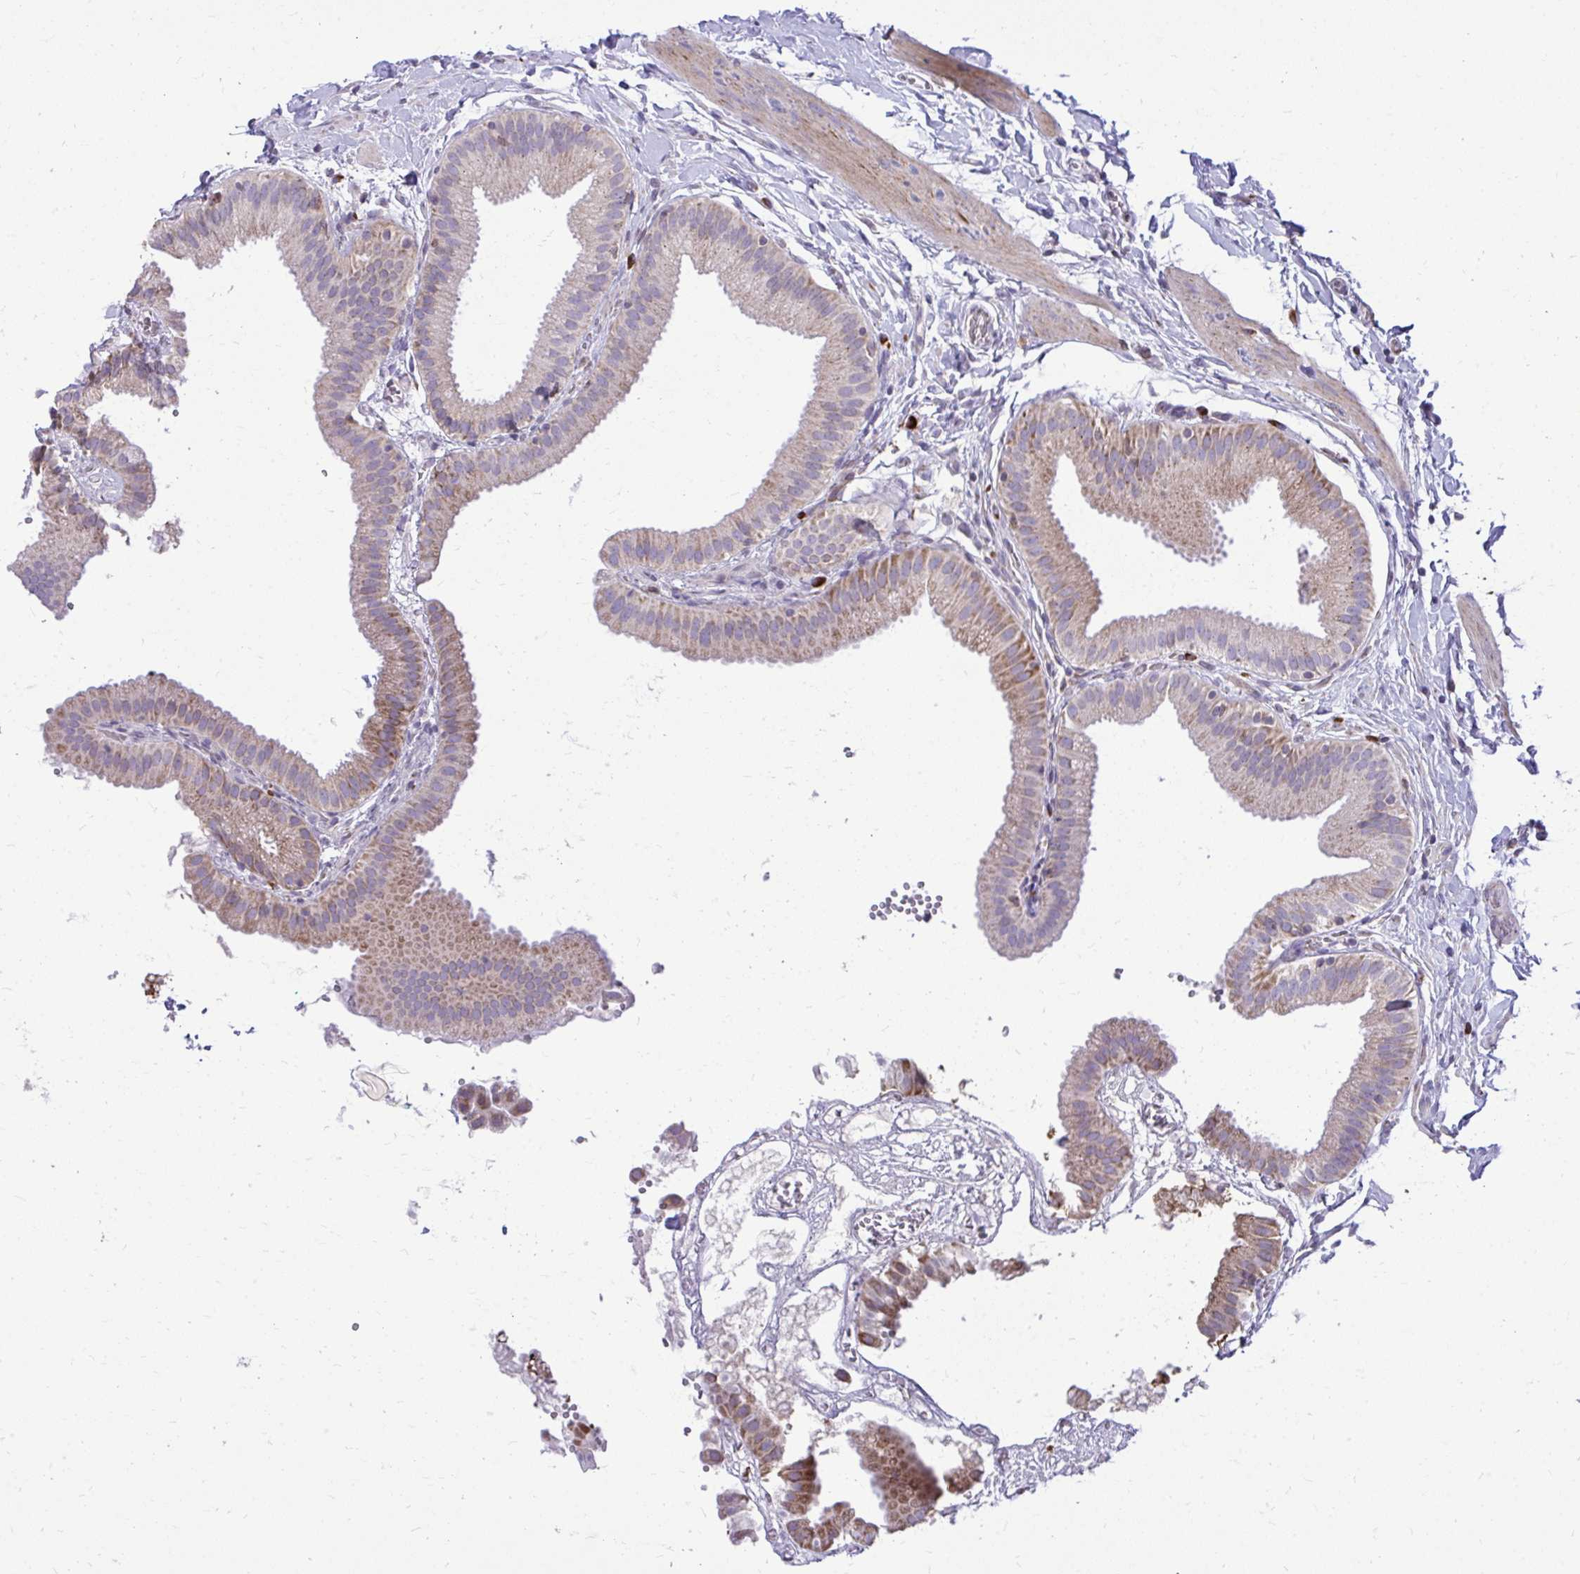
{"staining": {"intensity": "weak", "quantity": "25%-75%", "location": "cytoplasmic/membranous"}, "tissue": "gallbladder", "cell_type": "Glandular cells", "image_type": "normal", "snomed": [{"axis": "morphology", "description": "Normal tissue, NOS"}, {"axis": "topography", "description": "Gallbladder"}], "caption": "IHC staining of unremarkable gallbladder, which reveals low levels of weak cytoplasmic/membranous expression in approximately 25%-75% of glandular cells indicating weak cytoplasmic/membranous protein staining. The staining was performed using DAB (brown) for protein detection and nuclei were counterstained in hematoxylin (blue).", "gene": "RPS6KA2", "patient": {"sex": "female", "age": 63}}